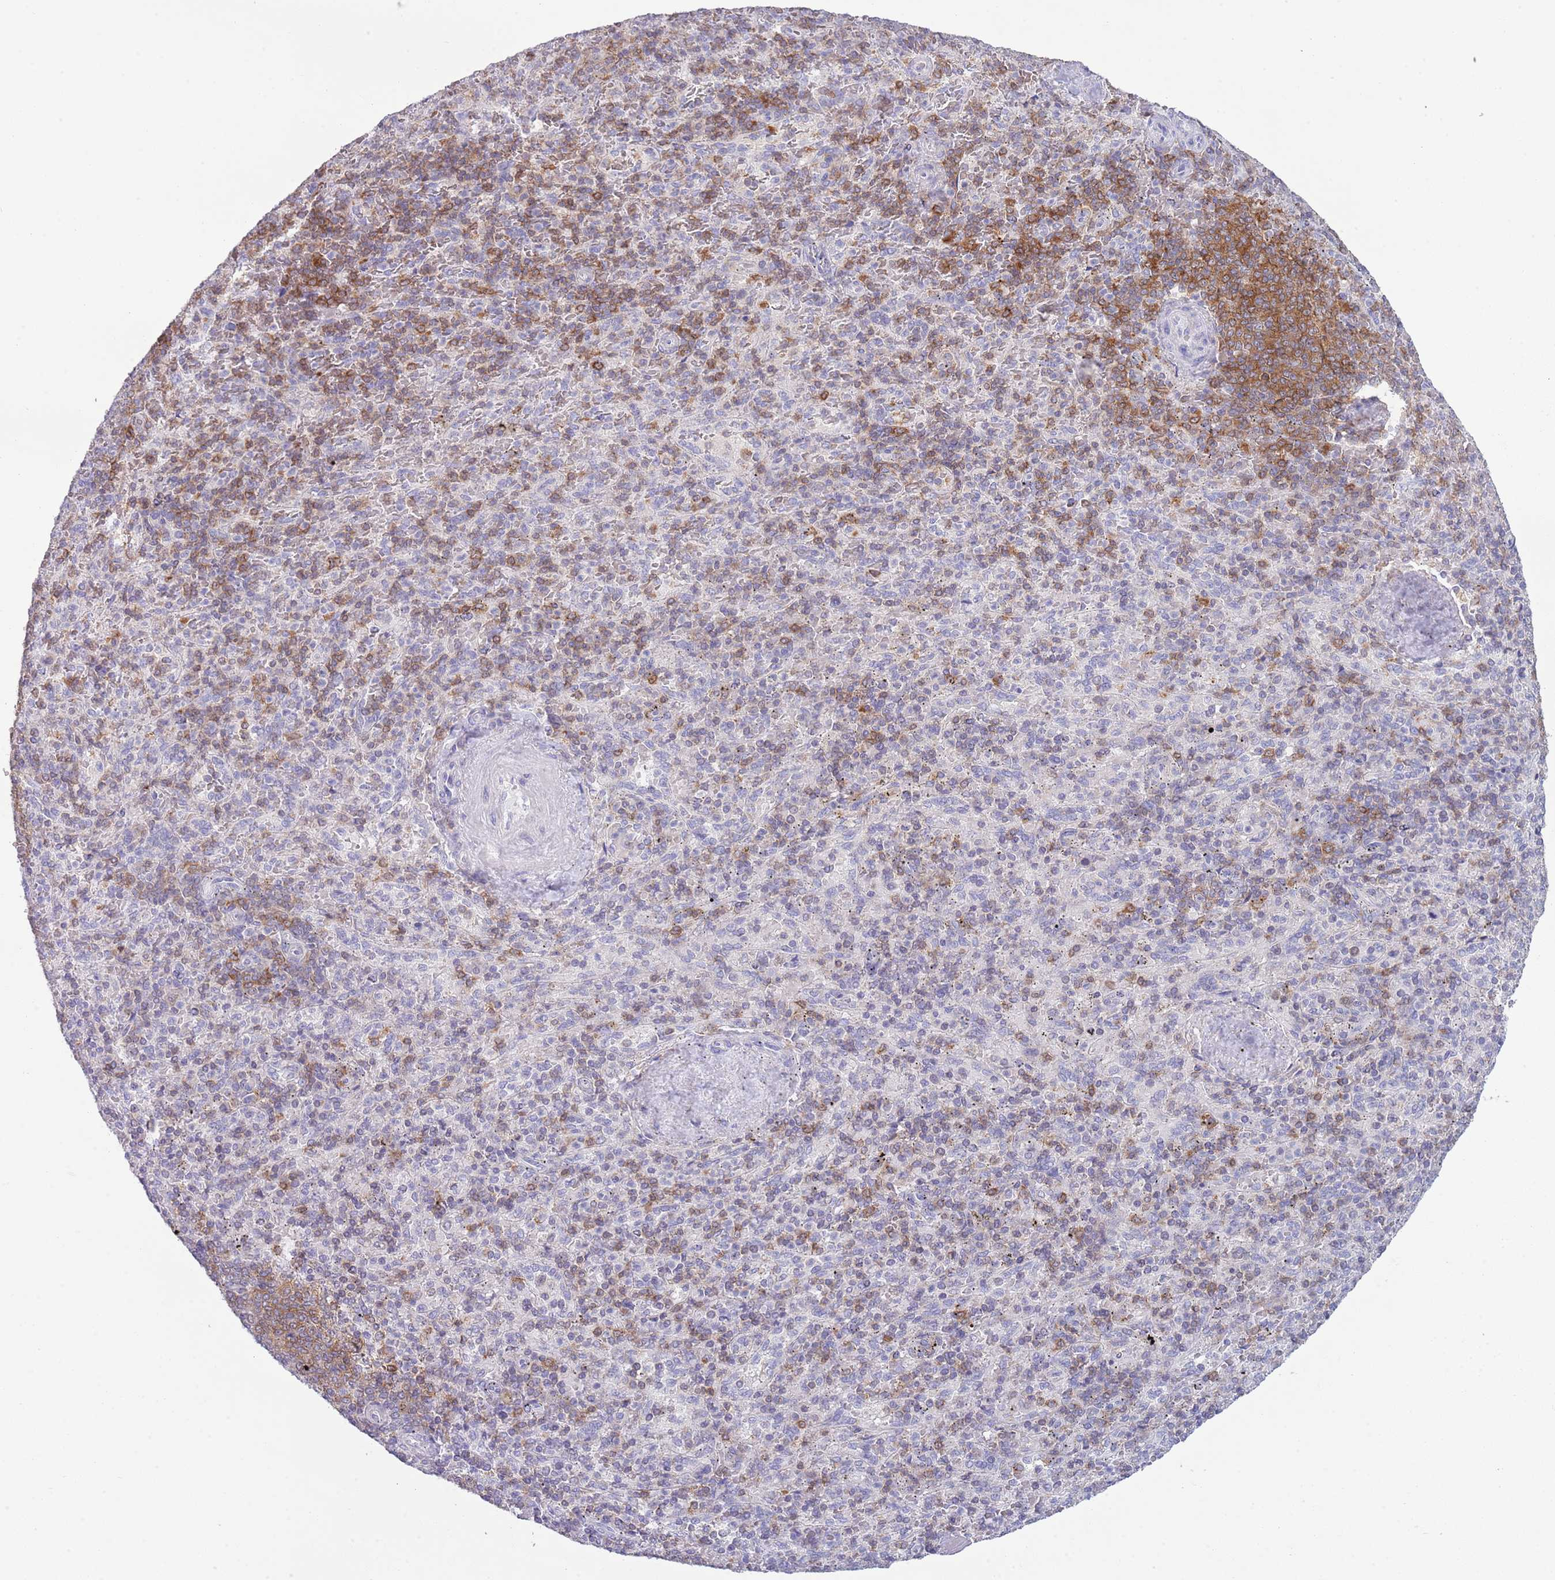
{"staining": {"intensity": "moderate", "quantity": "25%-75%", "location": "cytoplasmic/membranous"}, "tissue": "spleen", "cell_type": "Cells in red pulp", "image_type": "normal", "snomed": [{"axis": "morphology", "description": "Normal tissue, NOS"}, {"axis": "topography", "description": "Spleen"}], "caption": "Spleen stained with a brown dye reveals moderate cytoplasmic/membranous positive staining in approximately 25%-75% of cells in red pulp.", "gene": "LPXN", "patient": {"sex": "male", "age": 82}}